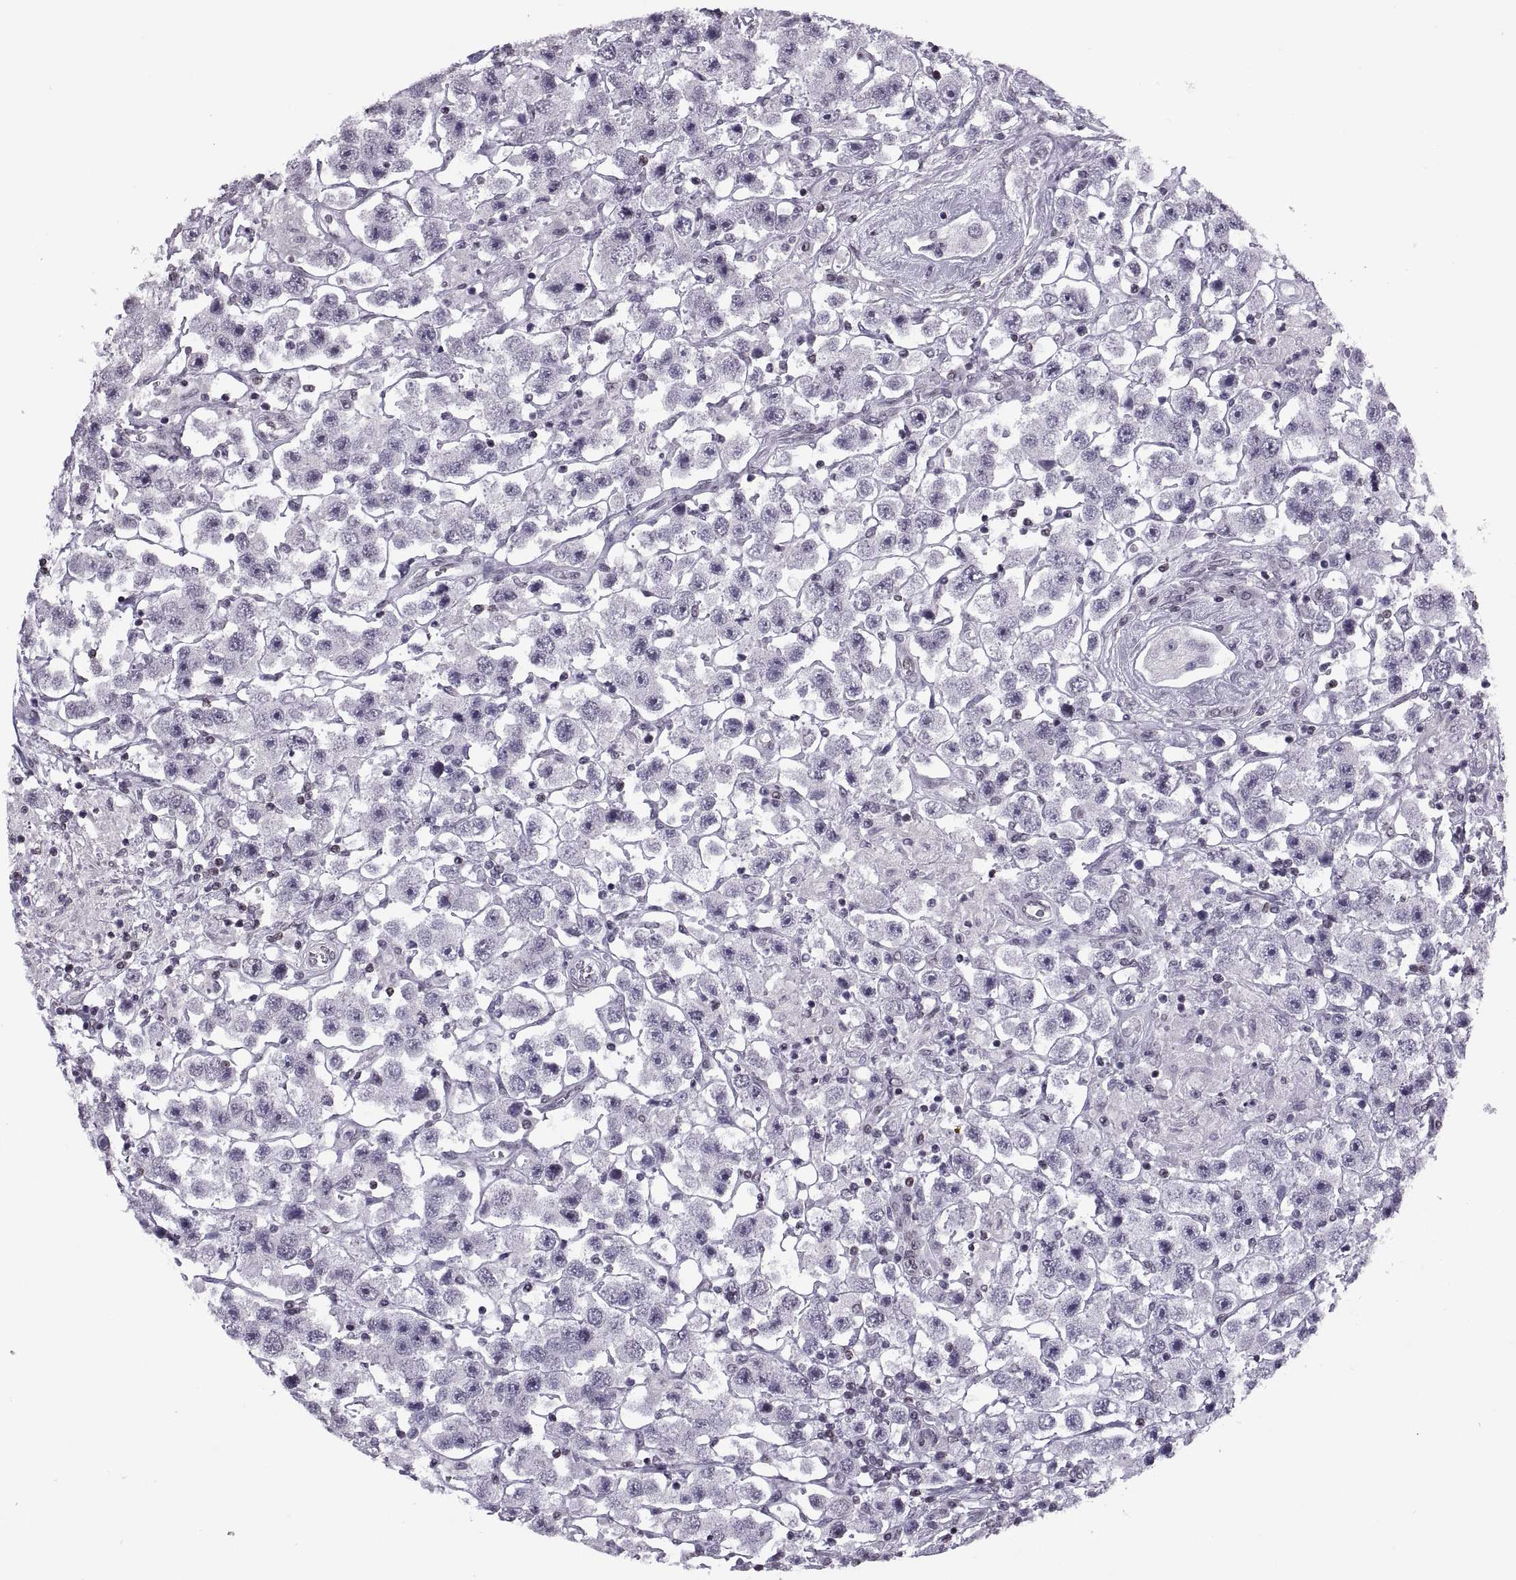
{"staining": {"intensity": "negative", "quantity": "none", "location": "none"}, "tissue": "testis cancer", "cell_type": "Tumor cells", "image_type": "cancer", "snomed": [{"axis": "morphology", "description": "Seminoma, NOS"}, {"axis": "topography", "description": "Testis"}], "caption": "High power microscopy image of an immunohistochemistry micrograph of seminoma (testis), revealing no significant staining in tumor cells.", "gene": "H1-8", "patient": {"sex": "male", "age": 45}}